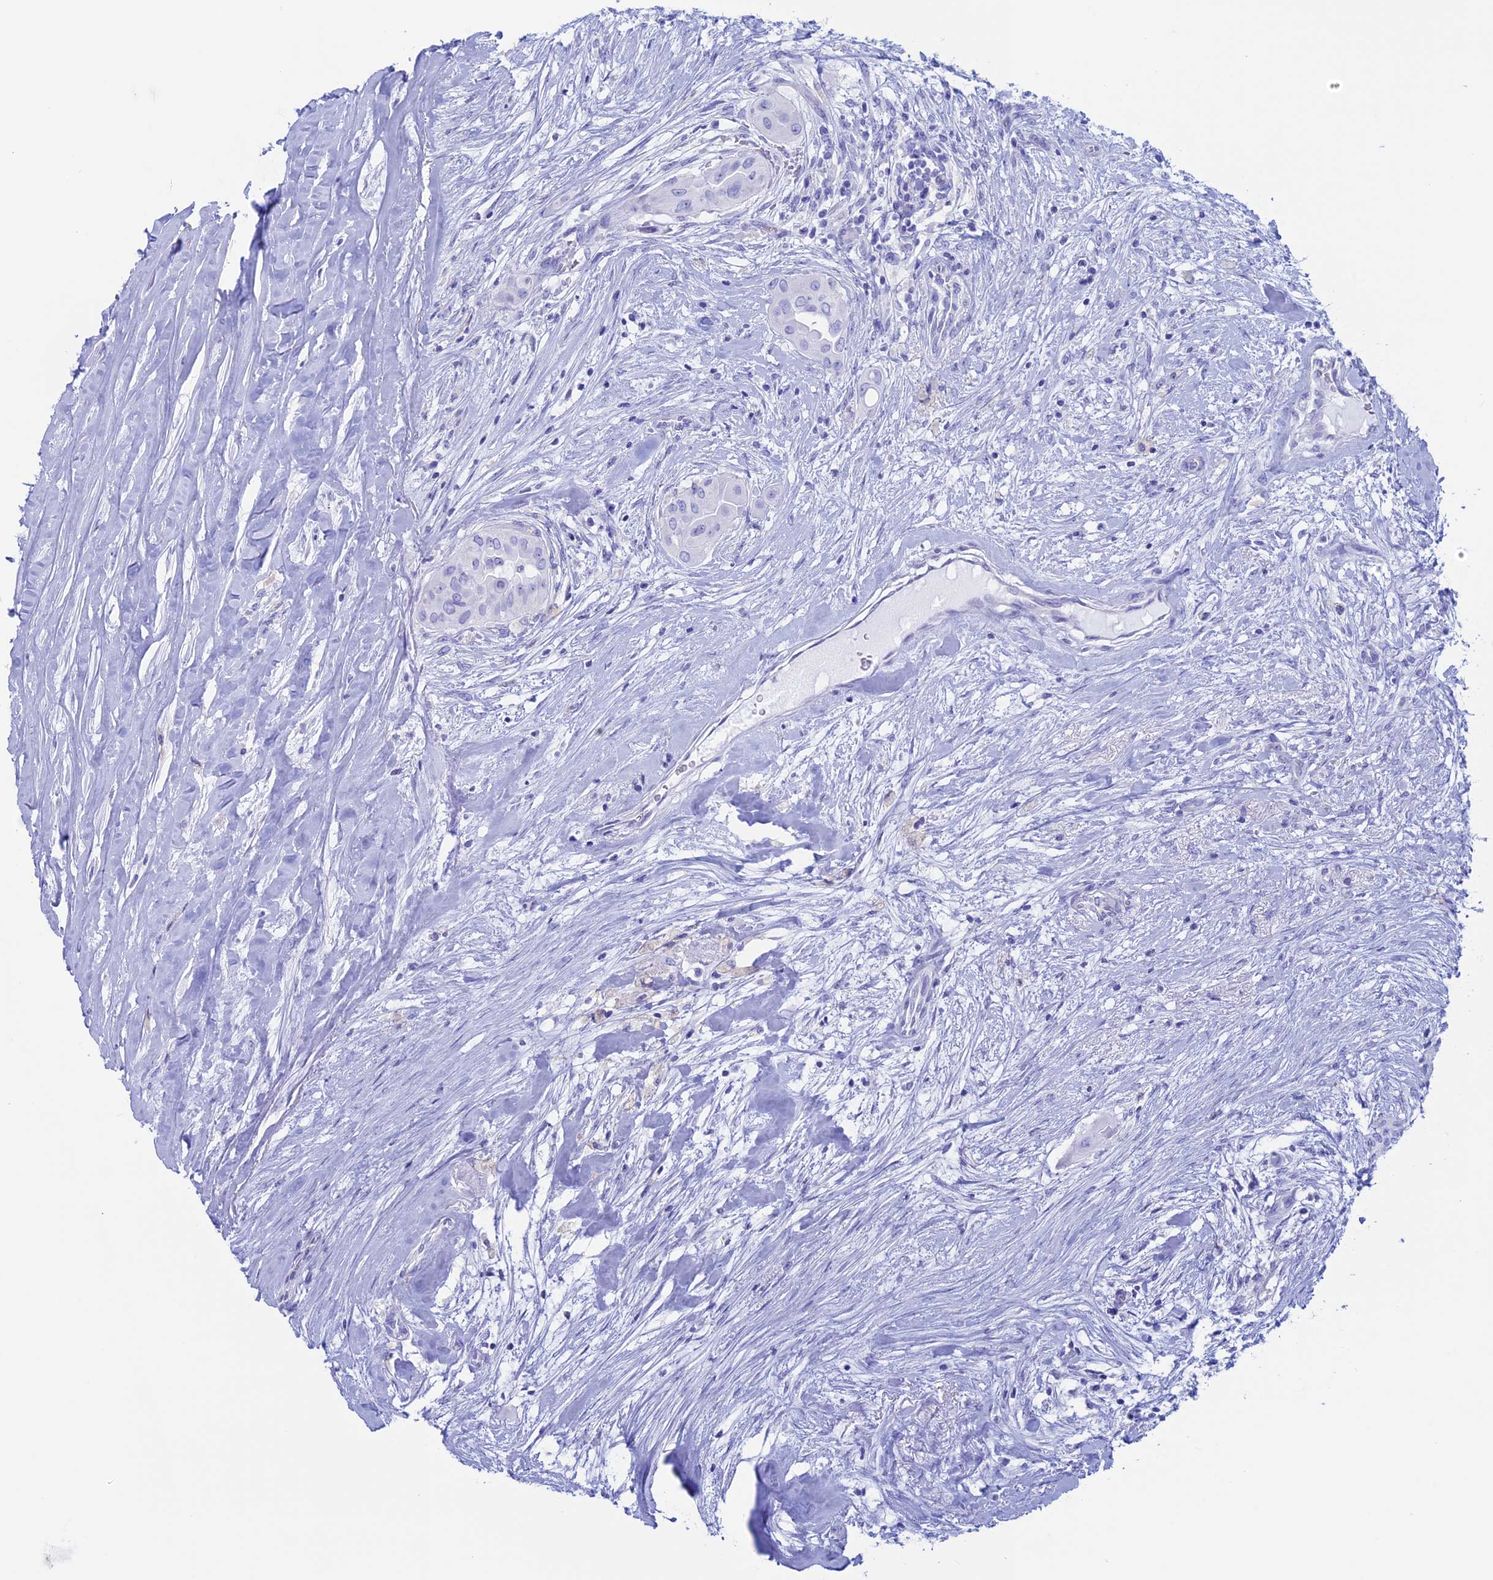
{"staining": {"intensity": "negative", "quantity": "none", "location": "none"}, "tissue": "thyroid cancer", "cell_type": "Tumor cells", "image_type": "cancer", "snomed": [{"axis": "morphology", "description": "Papillary adenocarcinoma, NOS"}, {"axis": "topography", "description": "Thyroid gland"}], "caption": "Tumor cells are negative for protein expression in human thyroid cancer (papillary adenocarcinoma).", "gene": "RP1", "patient": {"sex": "female", "age": 59}}